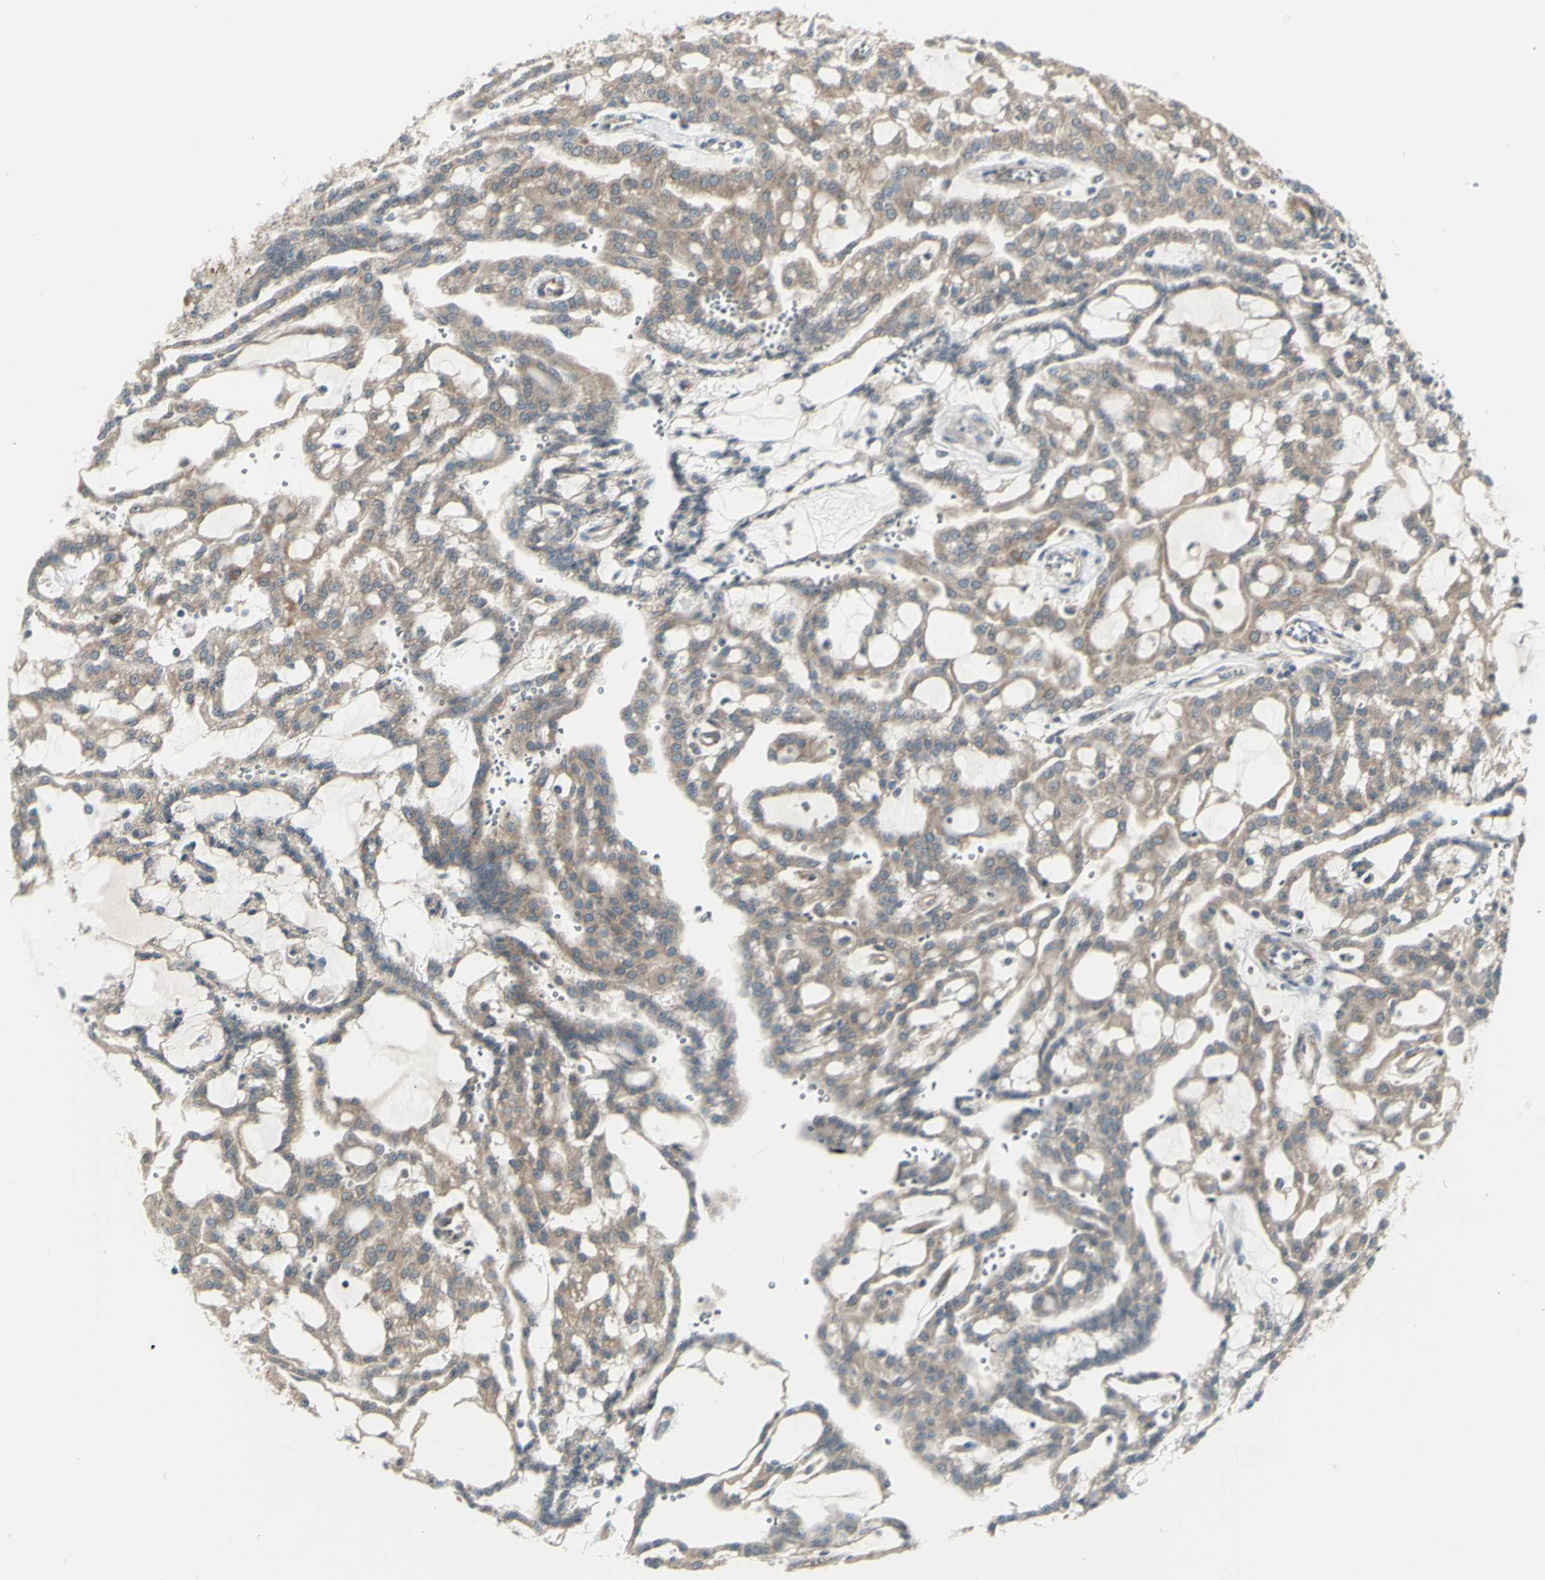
{"staining": {"intensity": "weak", "quantity": ">75%", "location": "cytoplasmic/membranous"}, "tissue": "renal cancer", "cell_type": "Tumor cells", "image_type": "cancer", "snomed": [{"axis": "morphology", "description": "Adenocarcinoma, NOS"}, {"axis": "topography", "description": "Kidney"}], "caption": "Protein expression analysis of adenocarcinoma (renal) demonstrates weak cytoplasmic/membranous expression in about >75% of tumor cells. (IHC, brightfield microscopy, high magnification).", "gene": "NAXD", "patient": {"sex": "male", "age": 63}}